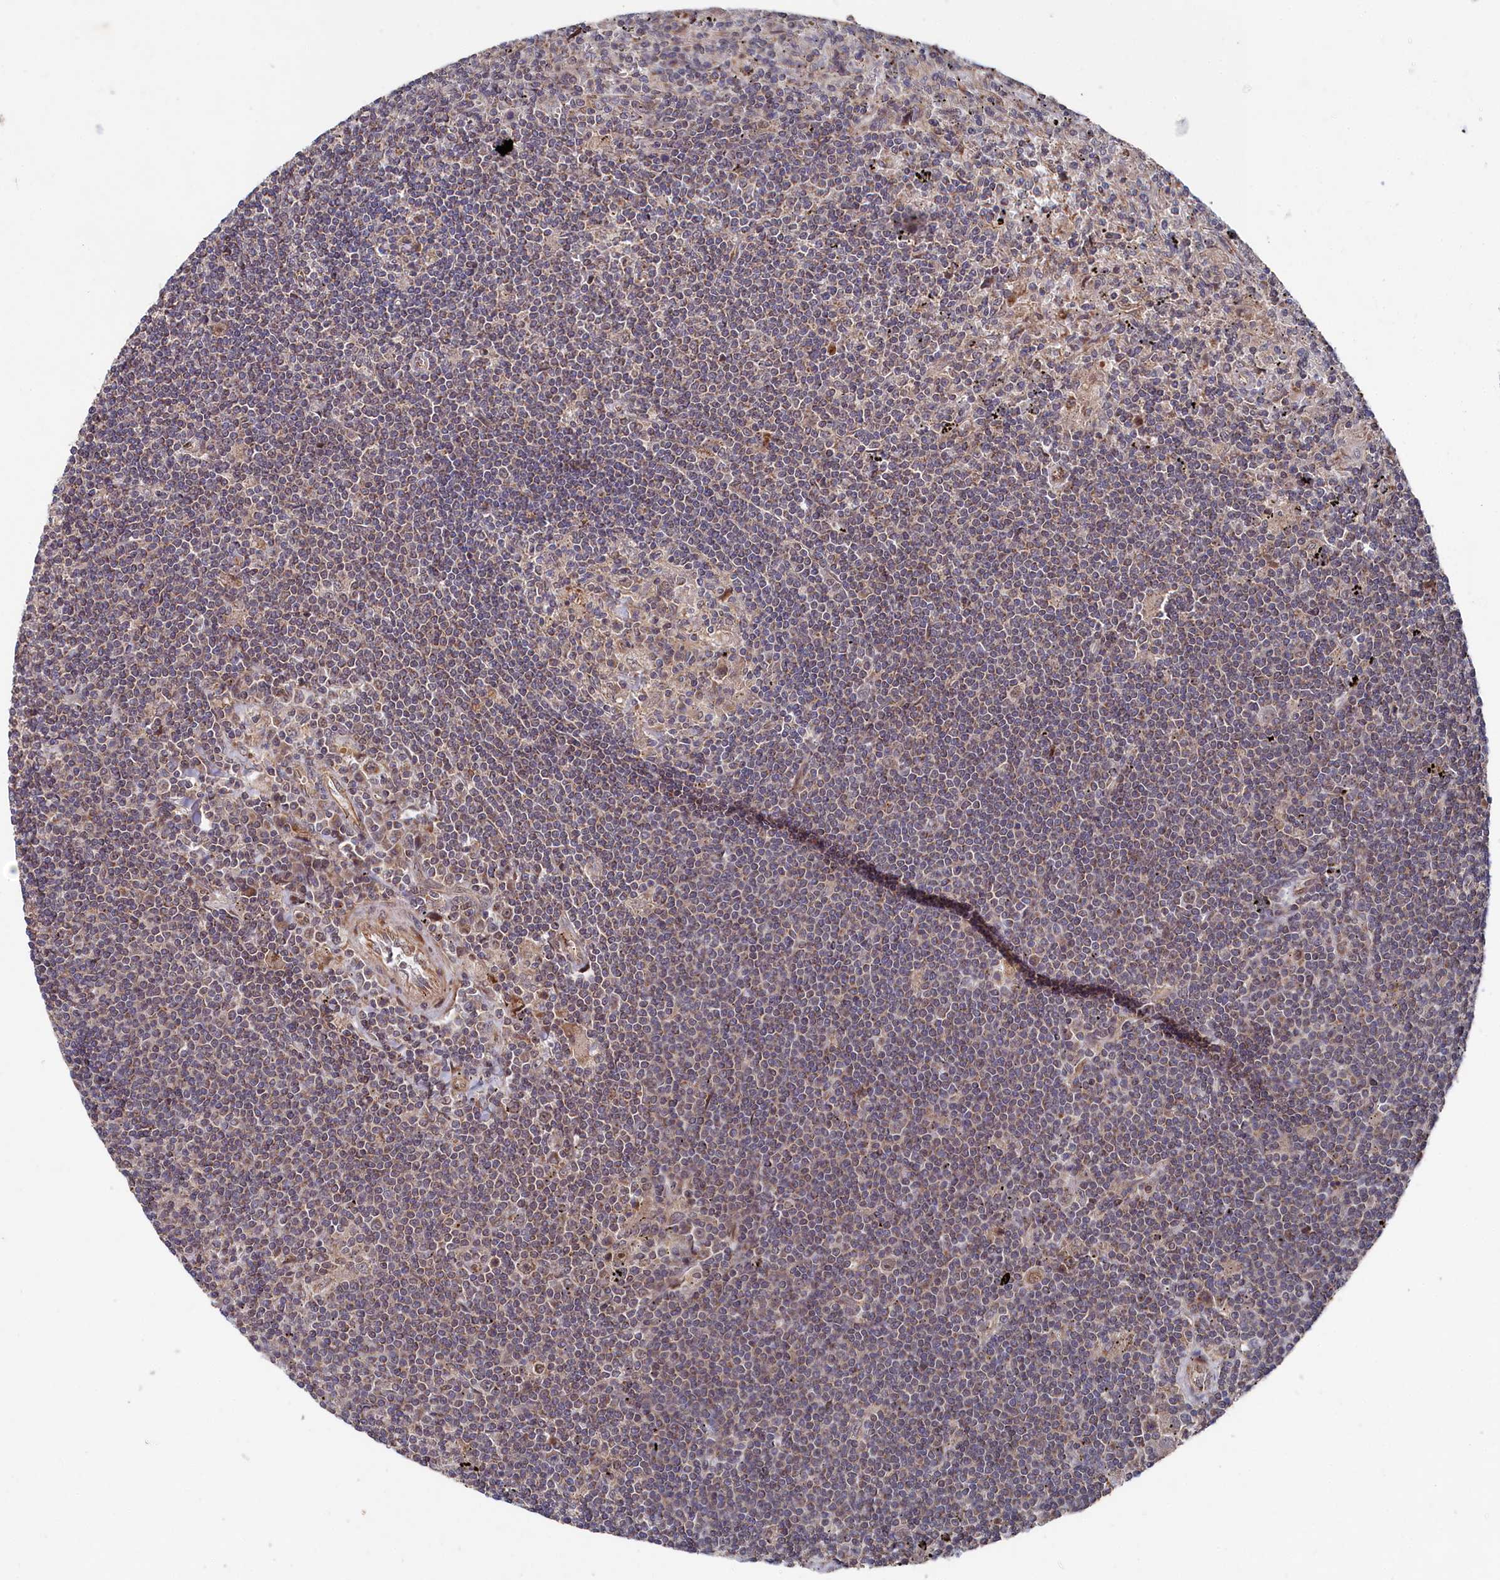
{"staining": {"intensity": "negative", "quantity": "none", "location": "none"}, "tissue": "lymphoma", "cell_type": "Tumor cells", "image_type": "cancer", "snomed": [{"axis": "morphology", "description": "Malignant lymphoma, non-Hodgkin's type, Low grade"}, {"axis": "topography", "description": "Spleen"}], "caption": "Tumor cells are negative for protein expression in human lymphoma.", "gene": "SUPV3L1", "patient": {"sex": "male", "age": 76}}